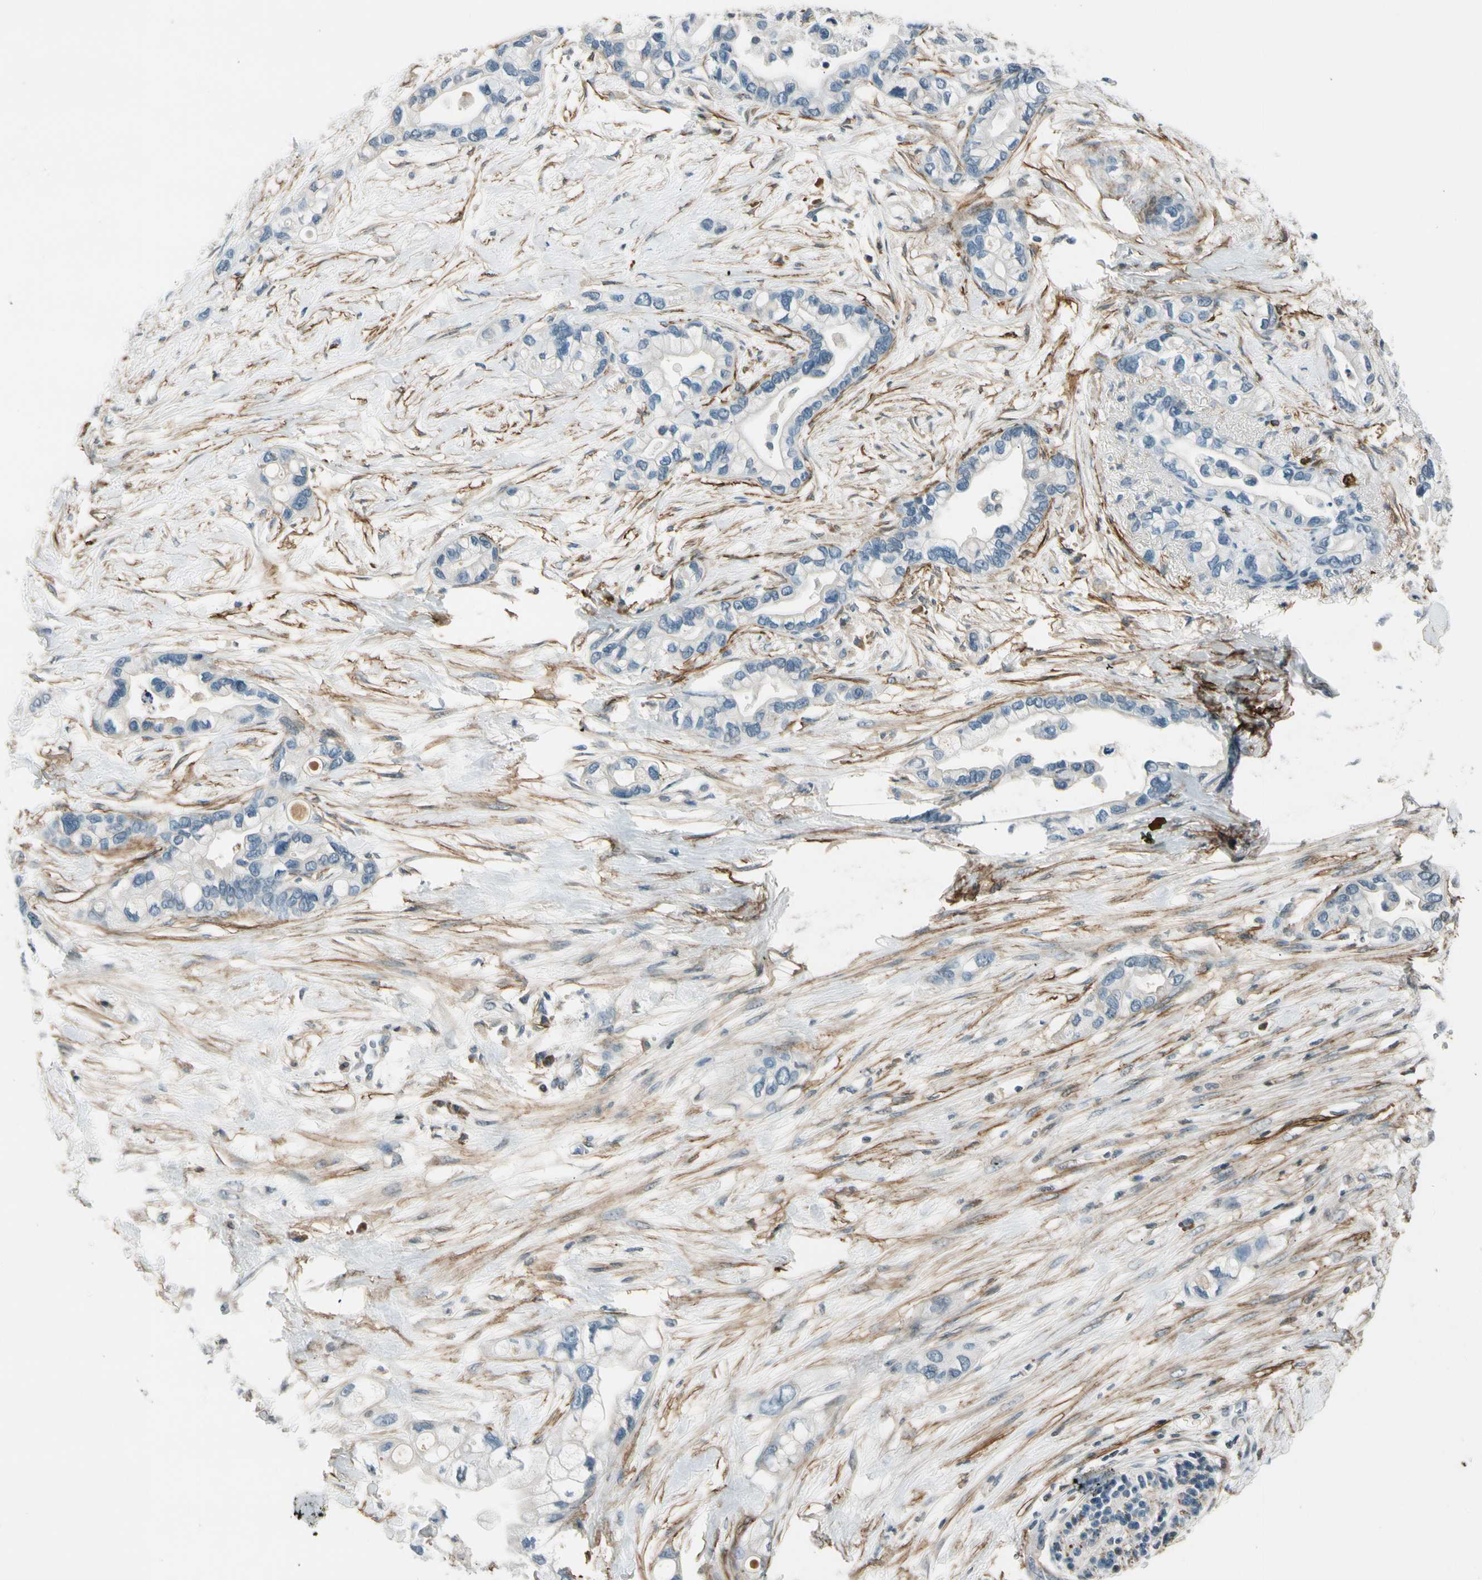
{"staining": {"intensity": "negative", "quantity": "none", "location": "none"}, "tissue": "pancreatic cancer", "cell_type": "Tumor cells", "image_type": "cancer", "snomed": [{"axis": "morphology", "description": "Adenocarcinoma, NOS"}, {"axis": "topography", "description": "Pancreas"}], "caption": "A photomicrograph of human pancreatic cancer is negative for staining in tumor cells.", "gene": "PDPN", "patient": {"sex": "female", "age": 77}}